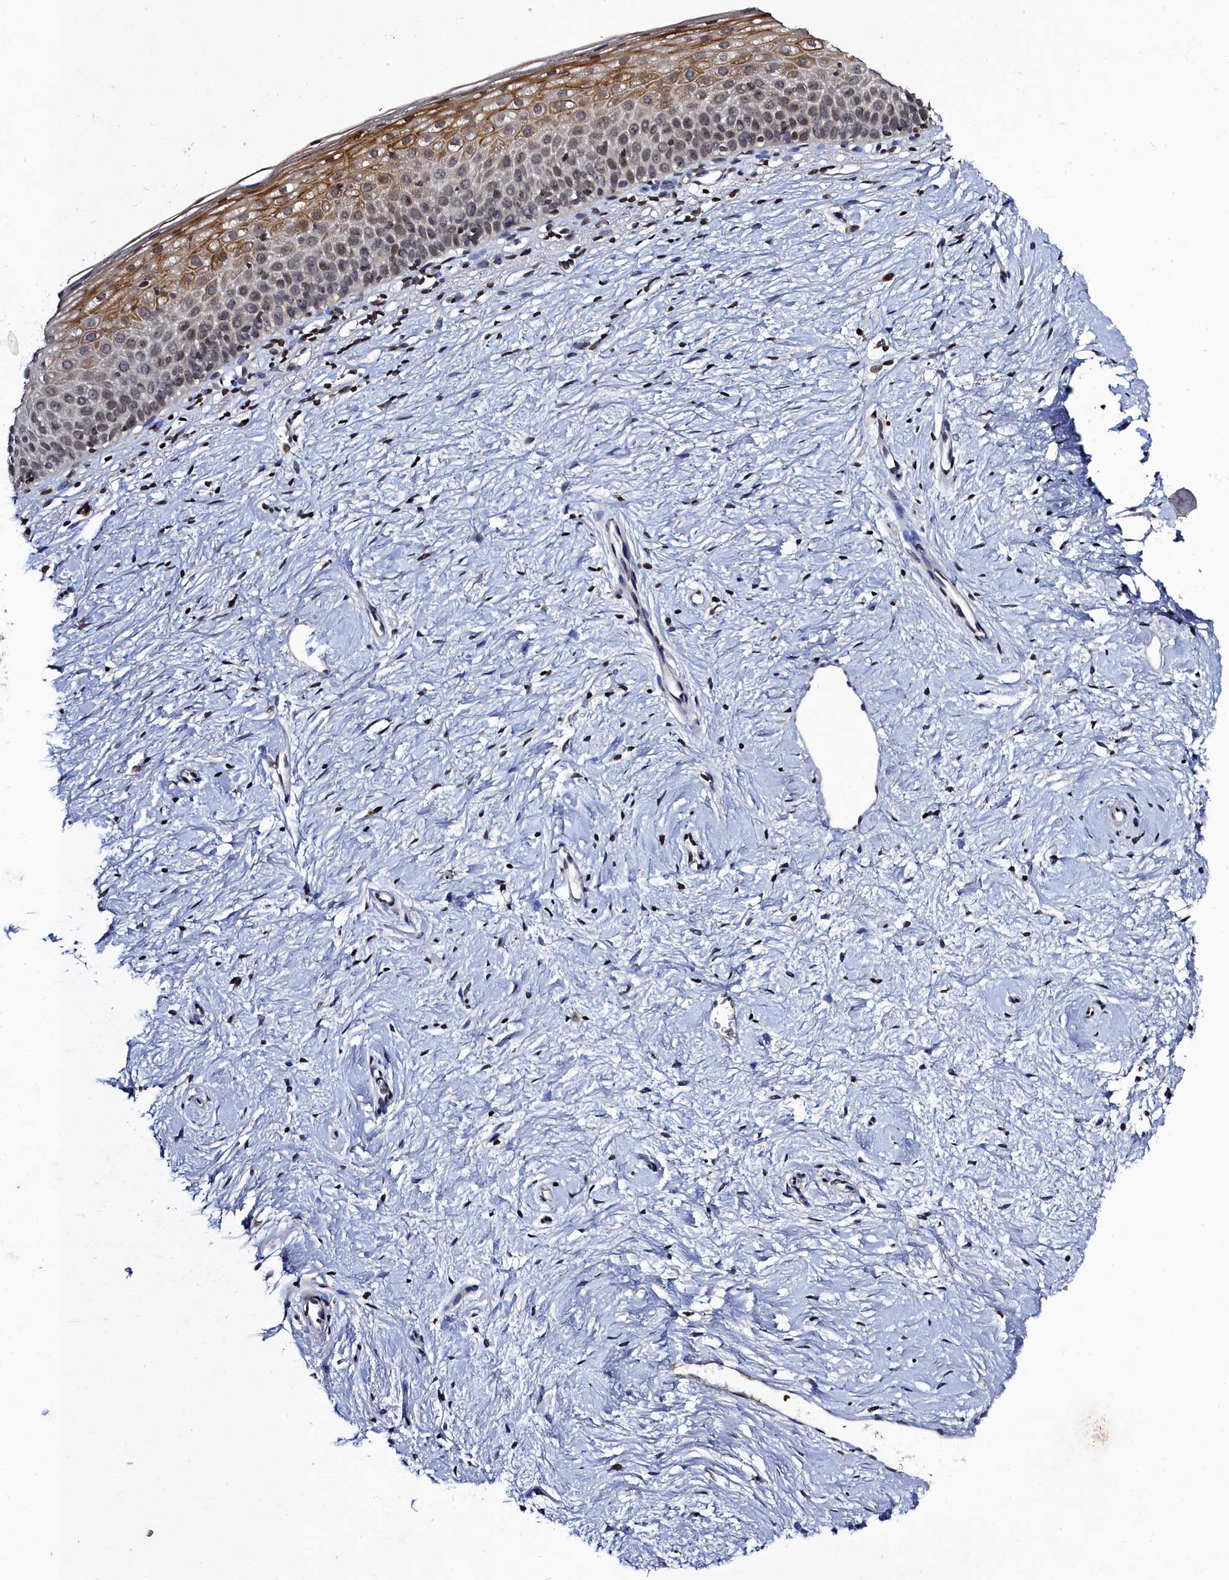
{"staining": {"intensity": "weak", "quantity": "25%-75%", "location": "cytoplasmic/membranous"}, "tissue": "cervix", "cell_type": "Glandular cells", "image_type": "normal", "snomed": [{"axis": "morphology", "description": "Normal tissue, NOS"}, {"axis": "topography", "description": "Cervix"}], "caption": "This is an image of immunohistochemistry staining of normal cervix, which shows weak staining in the cytoplasmic/membranous of glandular cells.", "gene": "FZD4", "patient": {"sex": "female", "age": 57}}